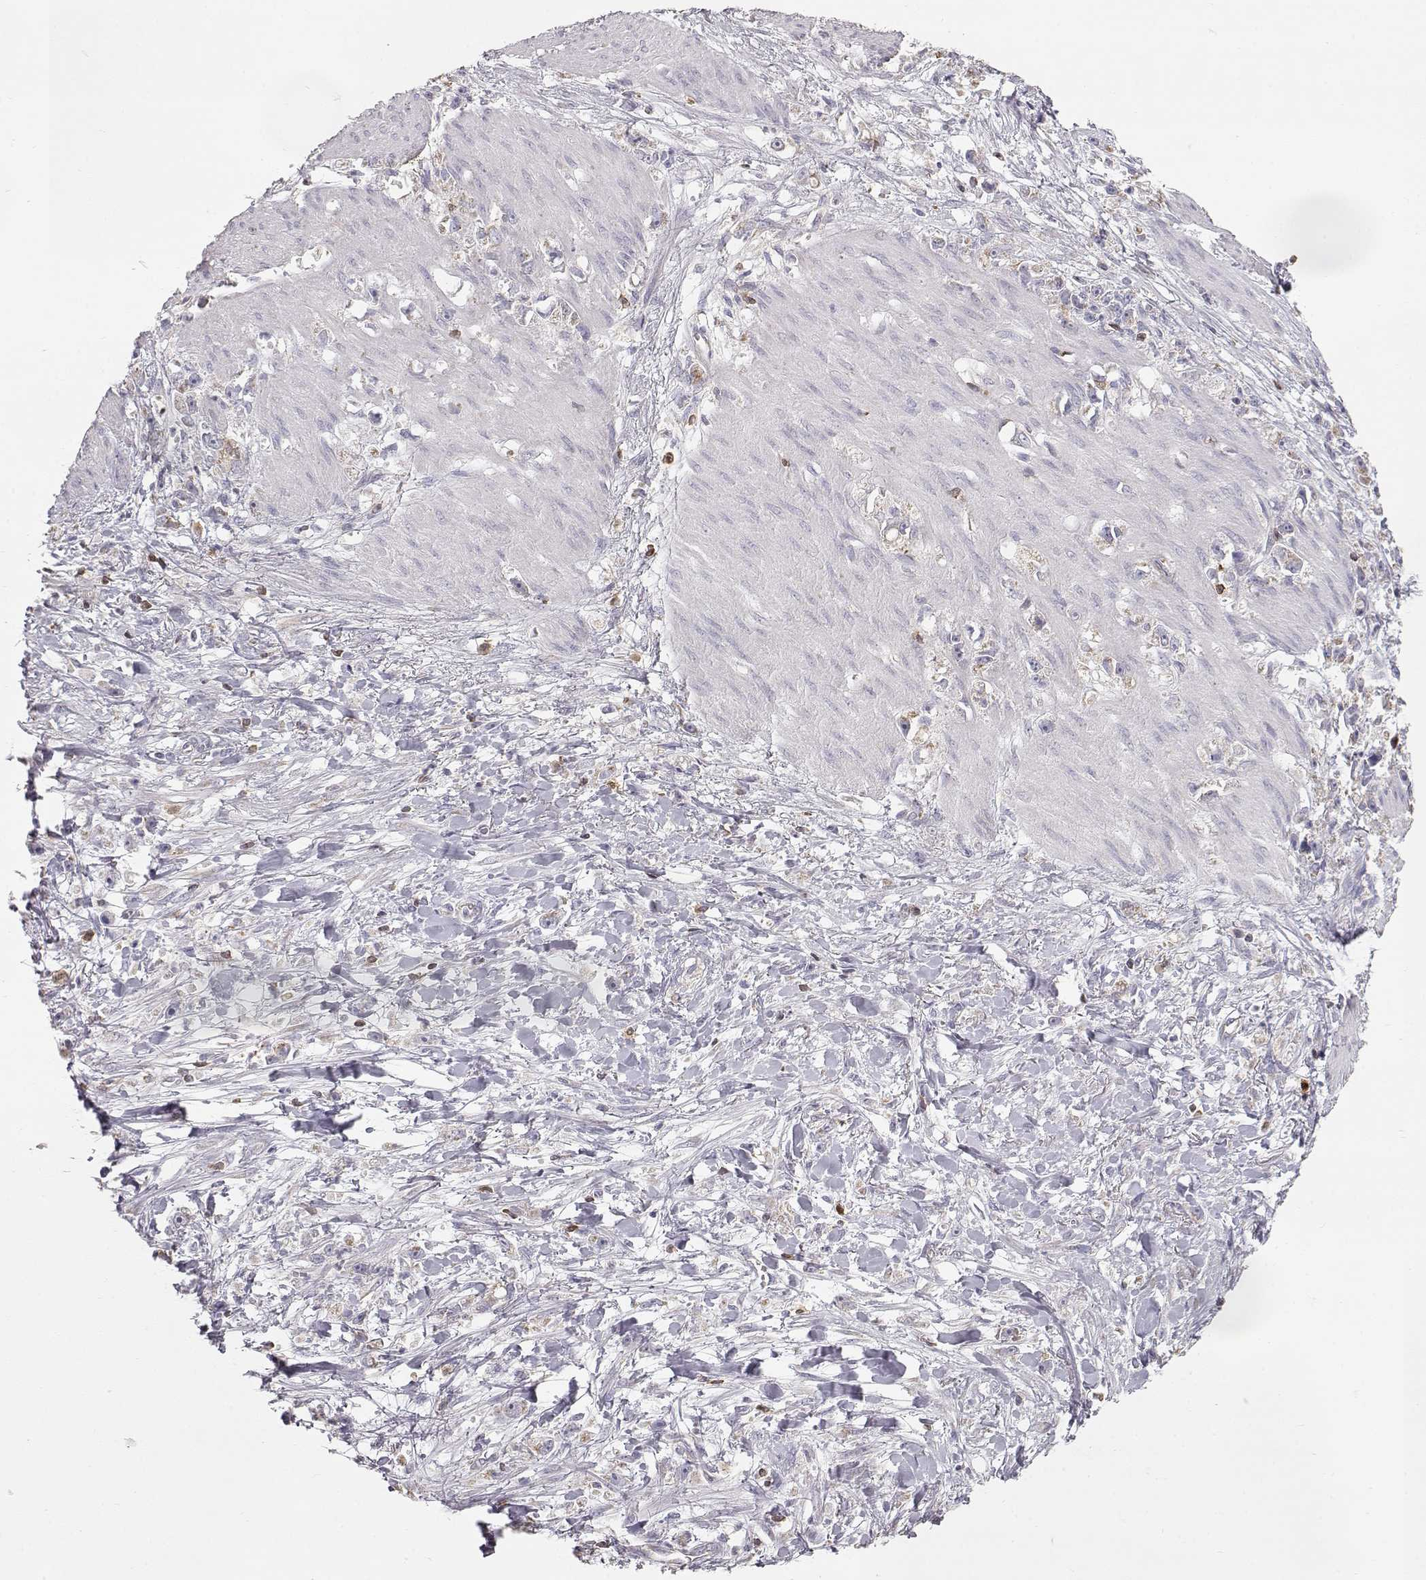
{"staining": {"intensity": "moderate", "quantity": ">75%", "location": "cytoplasmic/membranous"}, "tissue": "stomach cancer", "cell_type": "Tumor cells", "image_type": "cancer", "snomed": [{"axis": "morphology", "description": "Adenocarcinoma, NOS"}, {"axis": "topography", "description": "Stomach"}], "caption": "Stomach cancer (adenocarcinoma) tissue displays moderate cytoplasmic/membranous staining in about >75% of tumor cells, visualized by immunohistochemistry.", "gene": "GRAP2", "patient": {"sex": "female", "age": 59}}